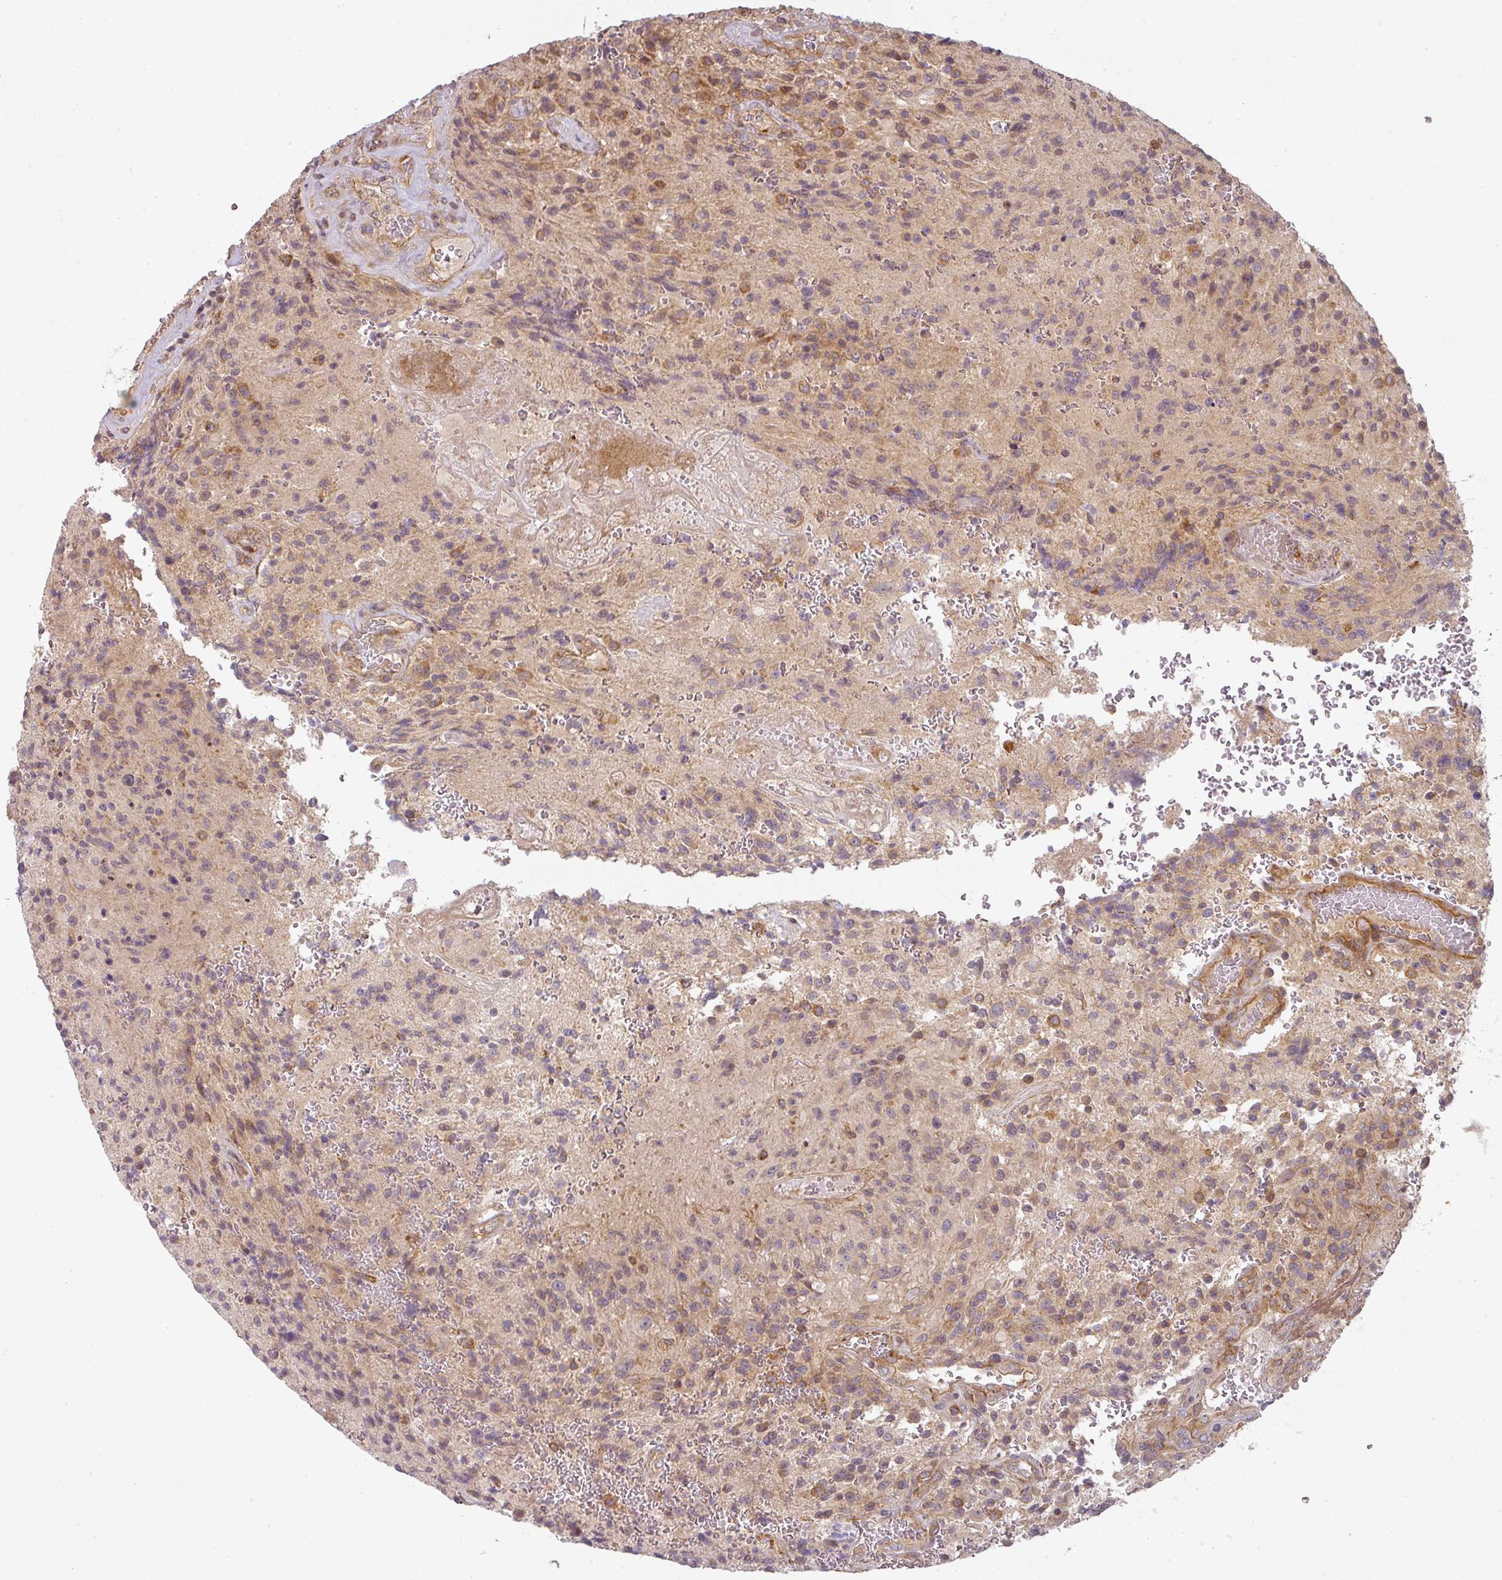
{"staining": {"intensity": "moderate", "quantity": ">75%", "location": "cytoplasmic/membranous"}, "tissue": "glioma", "cell_type": "Tumor cells", "image_type": "cancer", "snomed": [{"axis": "morphology", "description": "Normal tissue, NOS"}, {"axis": "morphology", "description": "Glioma, malignant, High grade"}, {"axis": "topography", "description": "Cerebral cortex"}], "caption": "DAB (3,3'-diaminobenzidine) immunohistochemical staining of high-grade glioma (malignant) shows moderate cytoplasmic/membranous protein positivity in approximately >75% of tumor cells. (brown staining indicates protein expression, while blue staining denotes nuclei).", "gene": "CNOT1", "patient": {"sex": "male", "age": 56}}